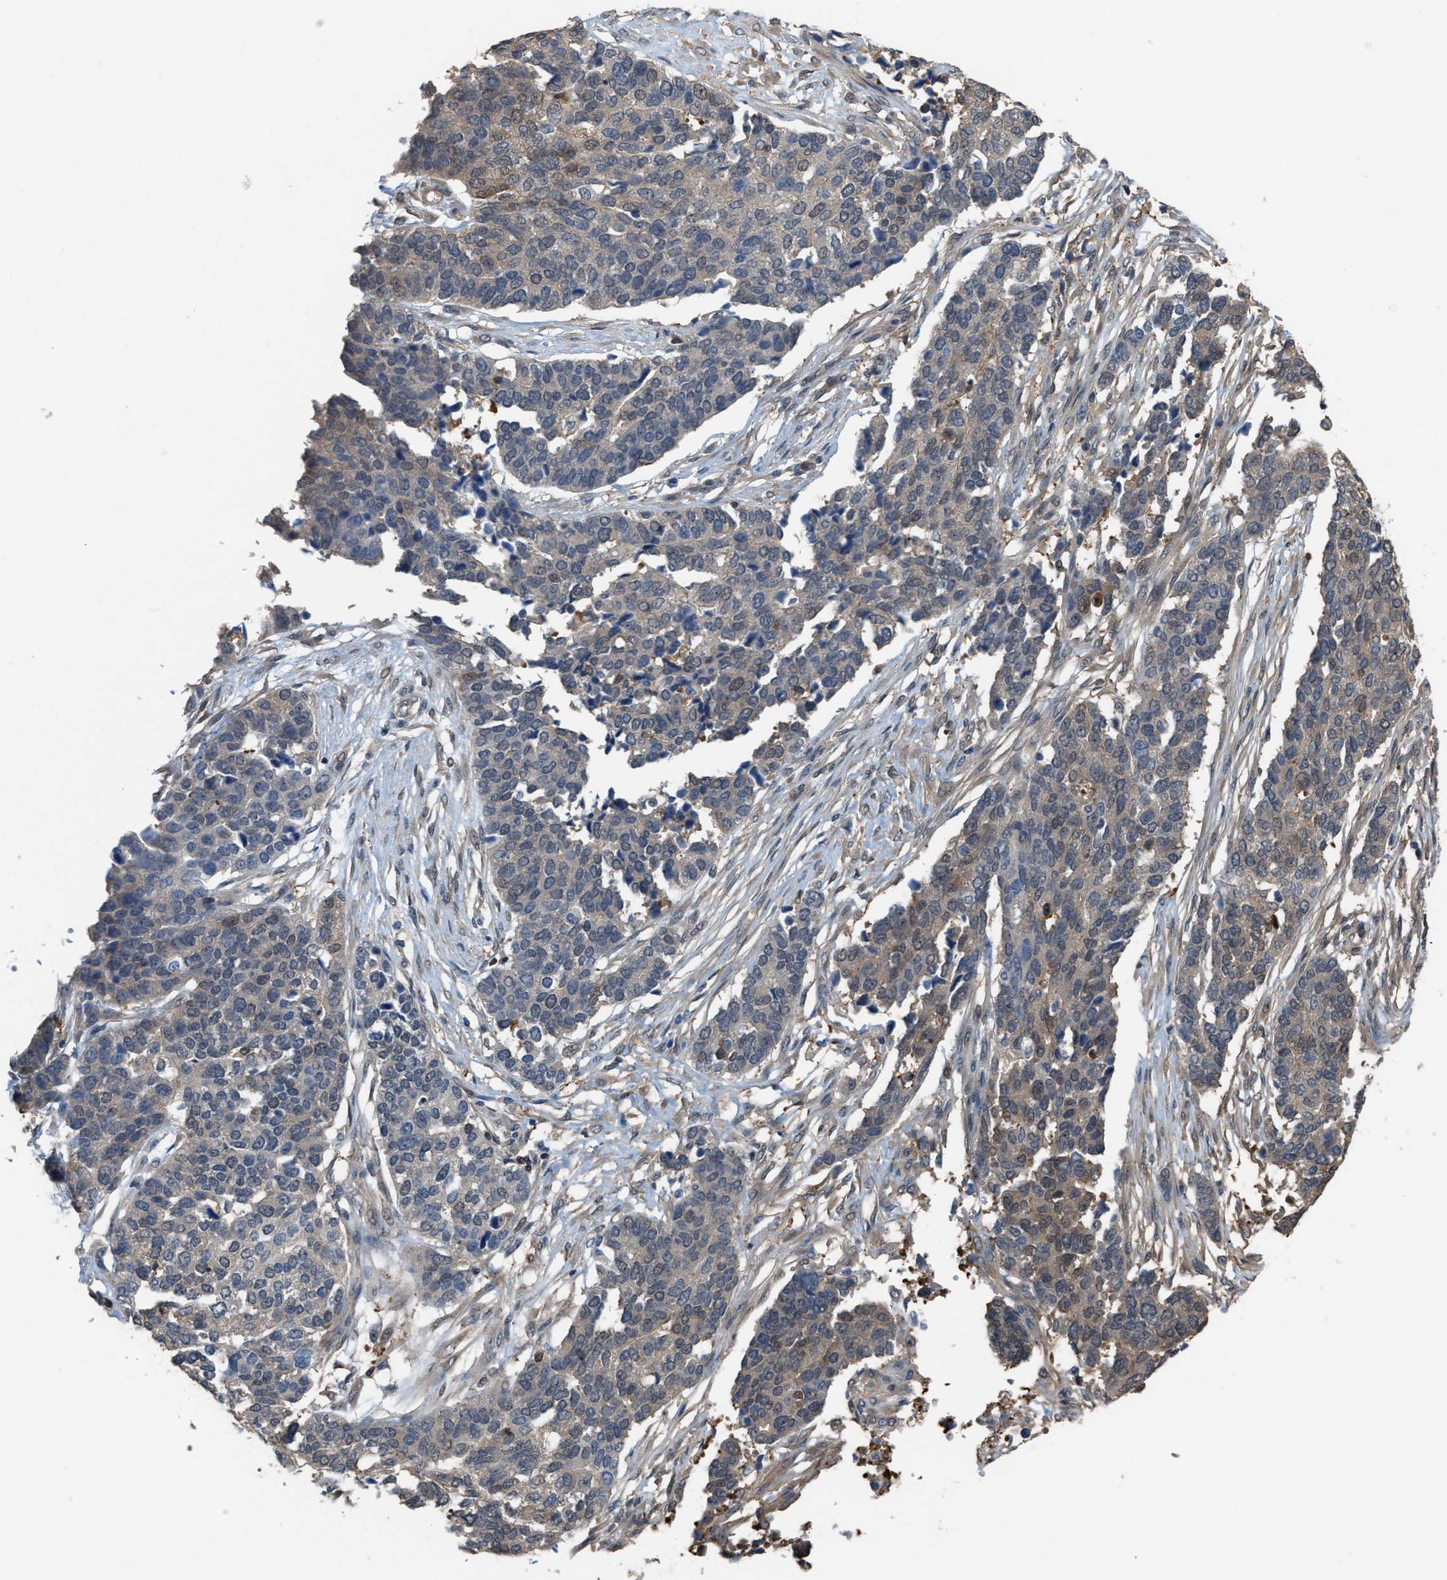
{"staining": {"intensity": "weak", "quantity": "<25%", "location": "cytoplasmic/membranous"}, "tissue": "ovarian cancer", "cell_type": "Tumor cells", "image_type": "cancer", "snomed": [{"axis": "morphology", "description": "Cystadenocarcinoma, serous, NOS"}, {"axis": "topography", "description": "Ovary"}], "caption": "This is an immunohistochemistry (IHC) photomicrograph of ovarian cancer (serous cystadenocarcinoma). There is no expression in tumor cells.", "gene": "MTPN", "patient": {"sex": "female", "age": 44}}